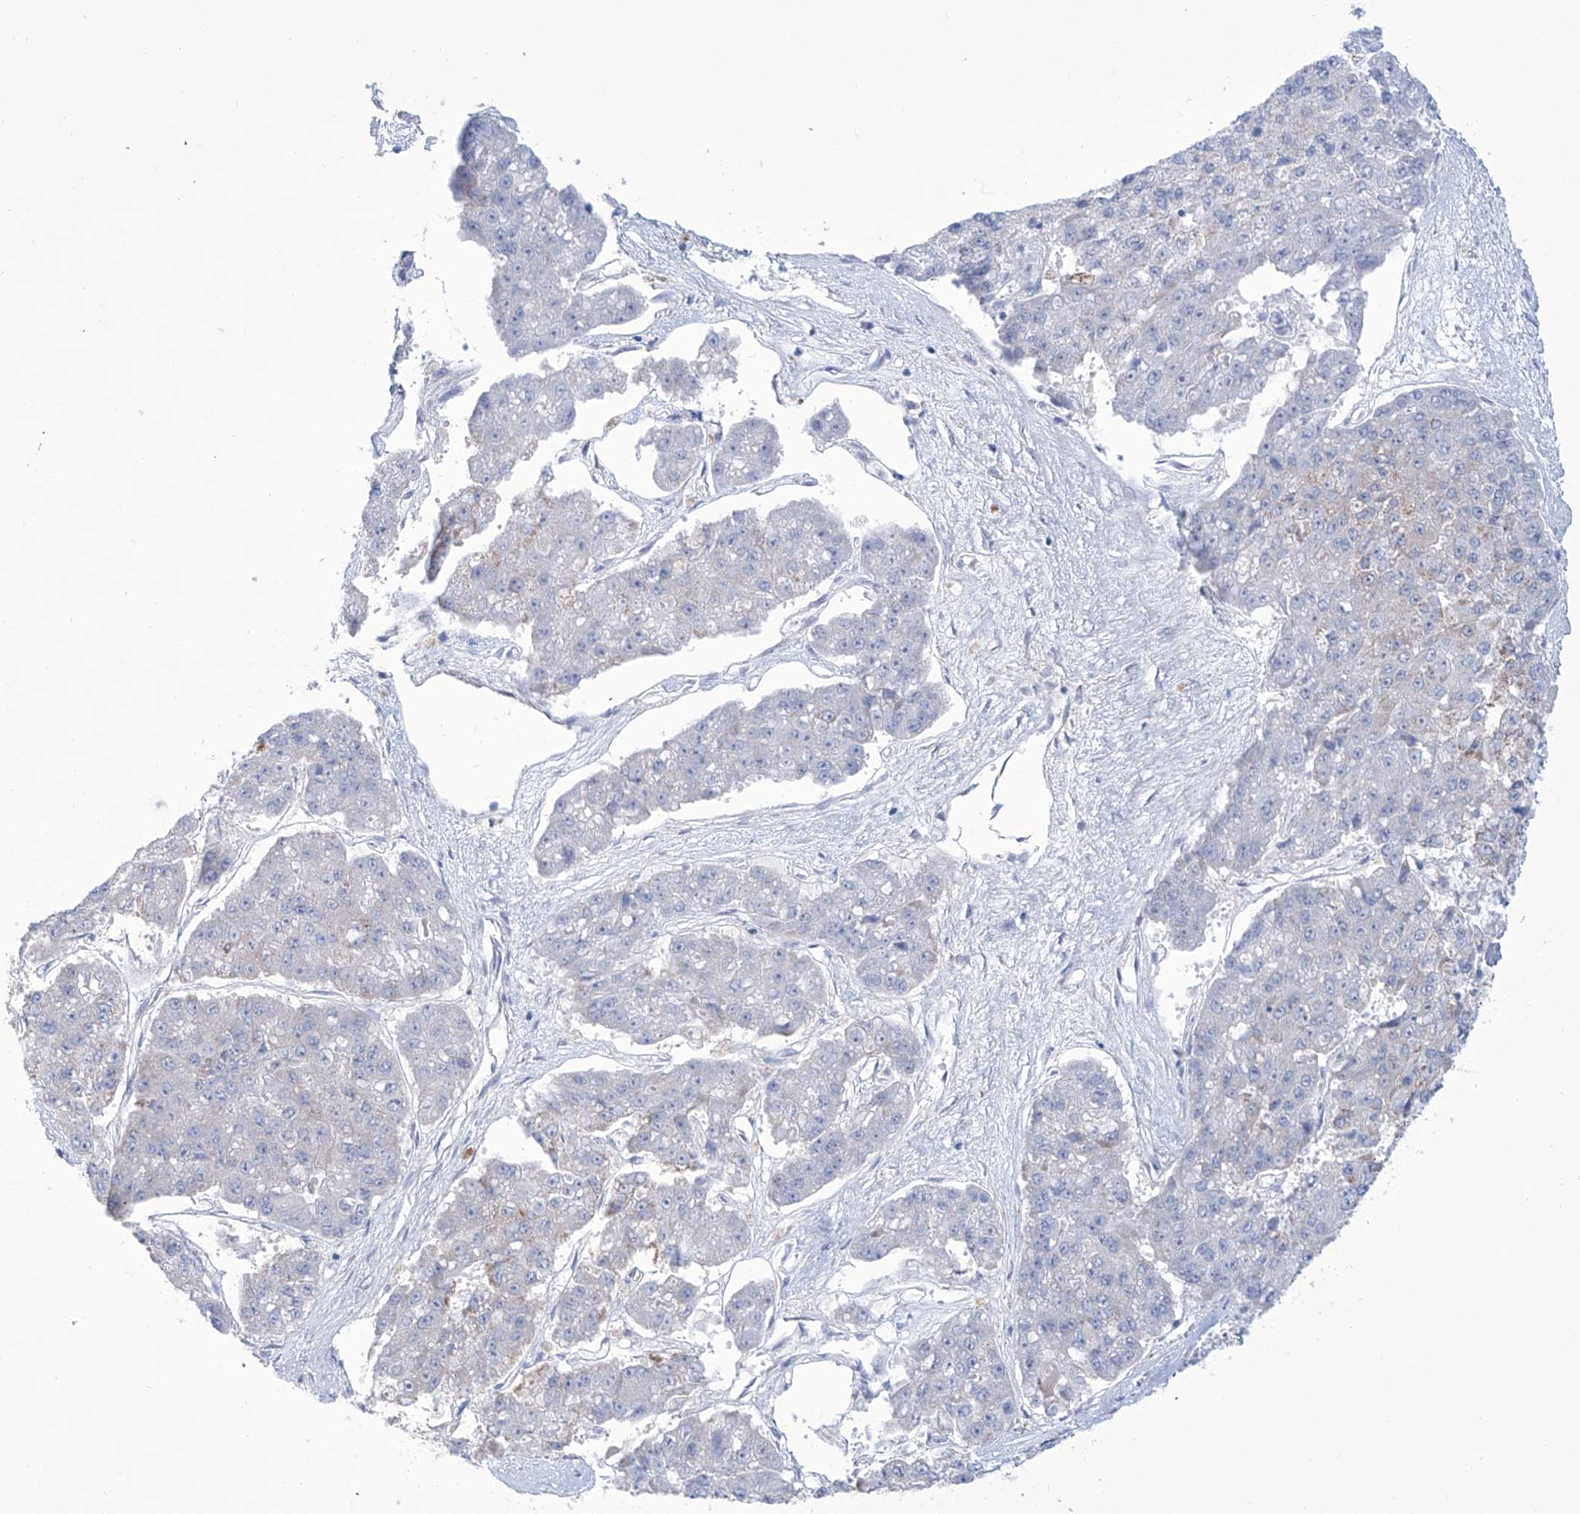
{"staining": {"intensity": "weak", "quantity": "<25%", "location": "cytoplasmic/membranous"}, "tissue": "pancreatic cancer", "cell_type": "Tumor cells", "image_type": "cancer", "snomed": [{"axis": "morphology", "description": "Adenocarcinoma, NOS"}, {"axis": "topography", "description": "Pancreas"}], "caption": "High power microscopy image of an immunohistochemistry (IHC) image of pancreatic adenocarcinoma, revealing no significant expression in tumor cells.", "gene": "ALDH6A1", "patient": {"sex": "male", "age": 50}}